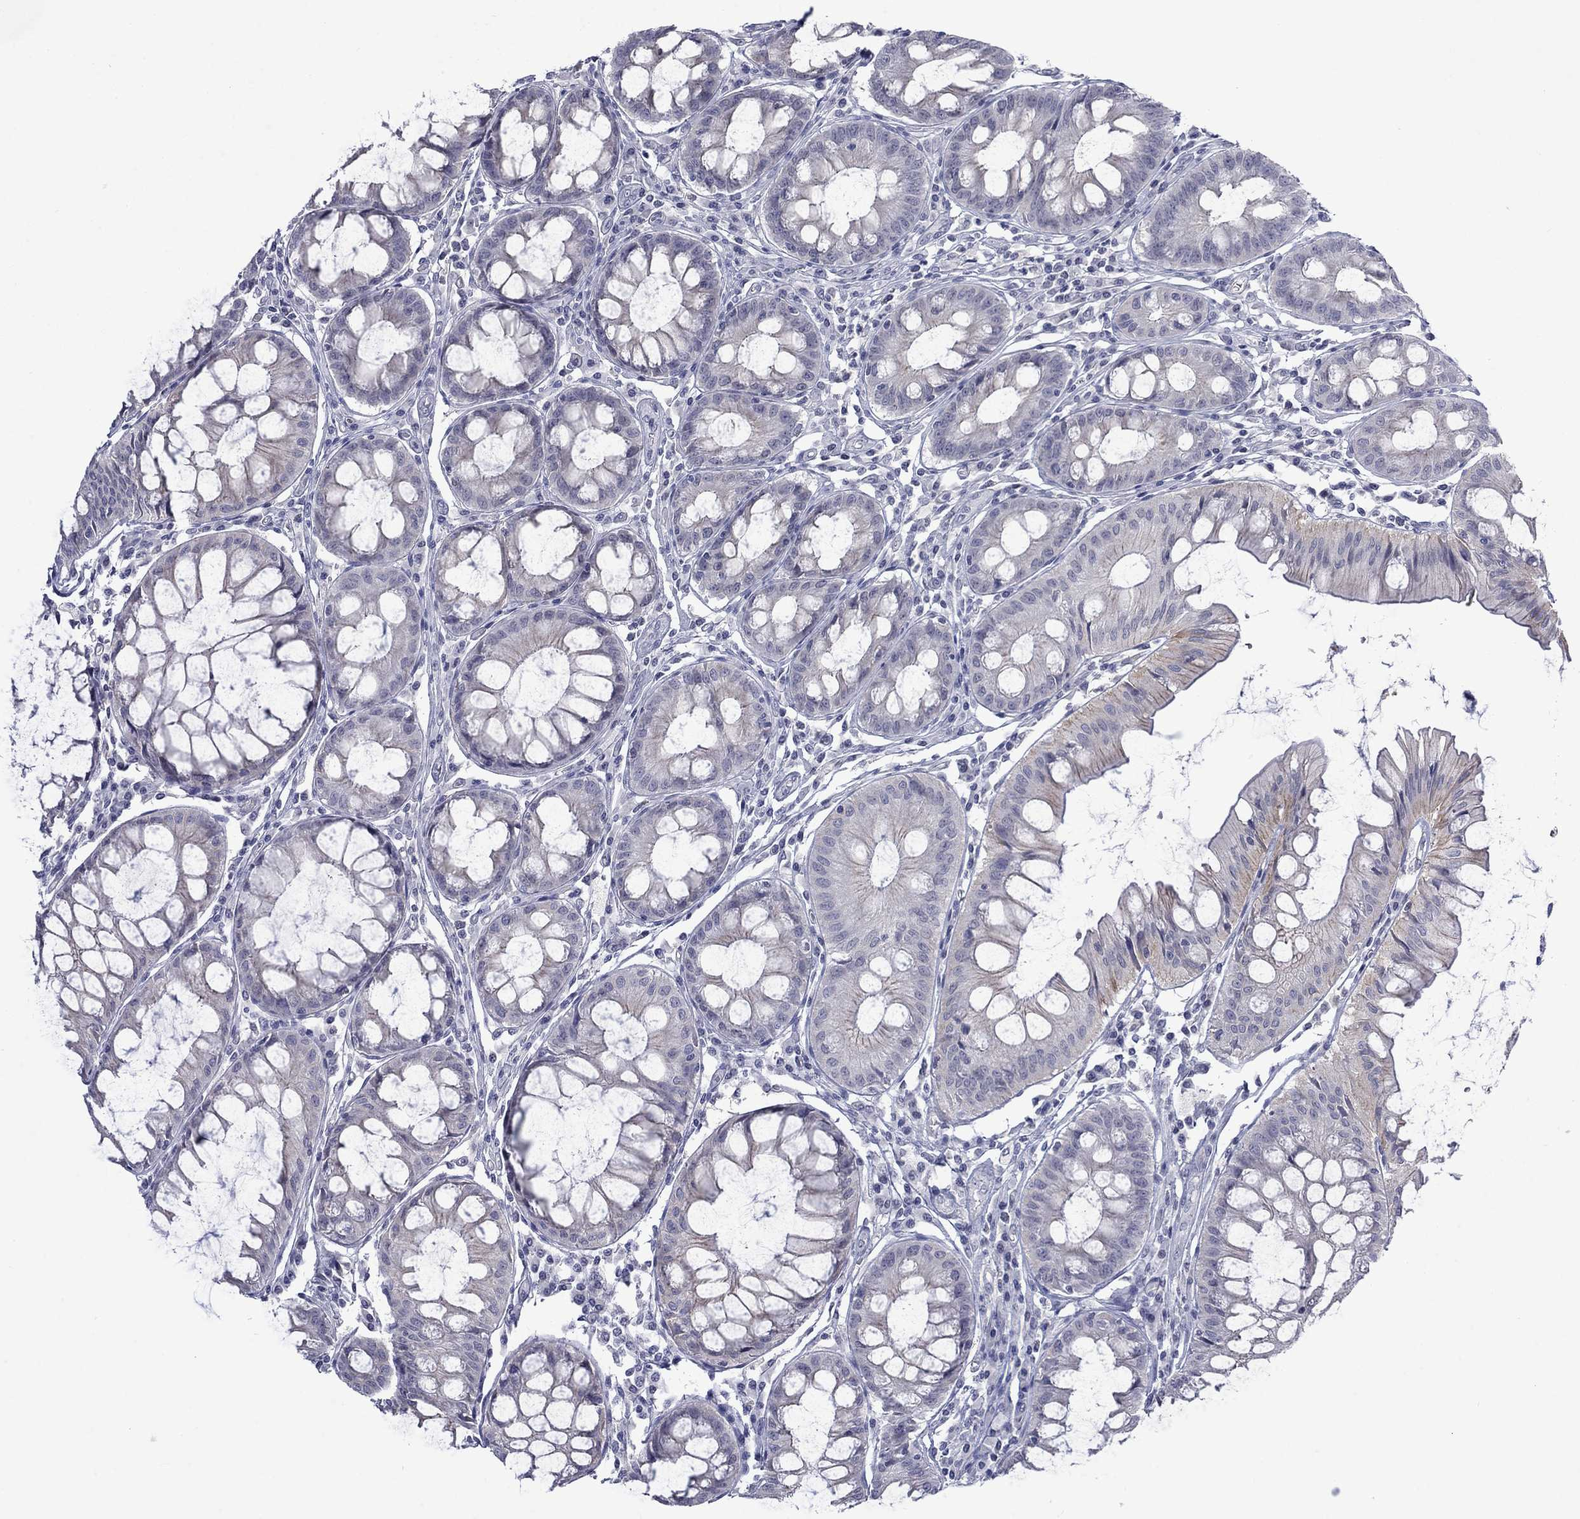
{"staining": {"intensity": "weak", "quantity": "<25%", "location": "cytoplasmic/membranous"}, "tissue": "colorectal cancer", "cell_type": "Tumor cells", "image_type": "cancer", "snomed": [{"axis": "morphology", "description": "Adenocarcinoma, NOS"}, {"axis": "topography", "description": "Rectum"}], "caption": "Immunohistochemical staining of human colorectal adenocarcinoma displays no significant expression in tumor cells.", "gene": "NSMF", "patient": {"sex": "female", "age": 85}}